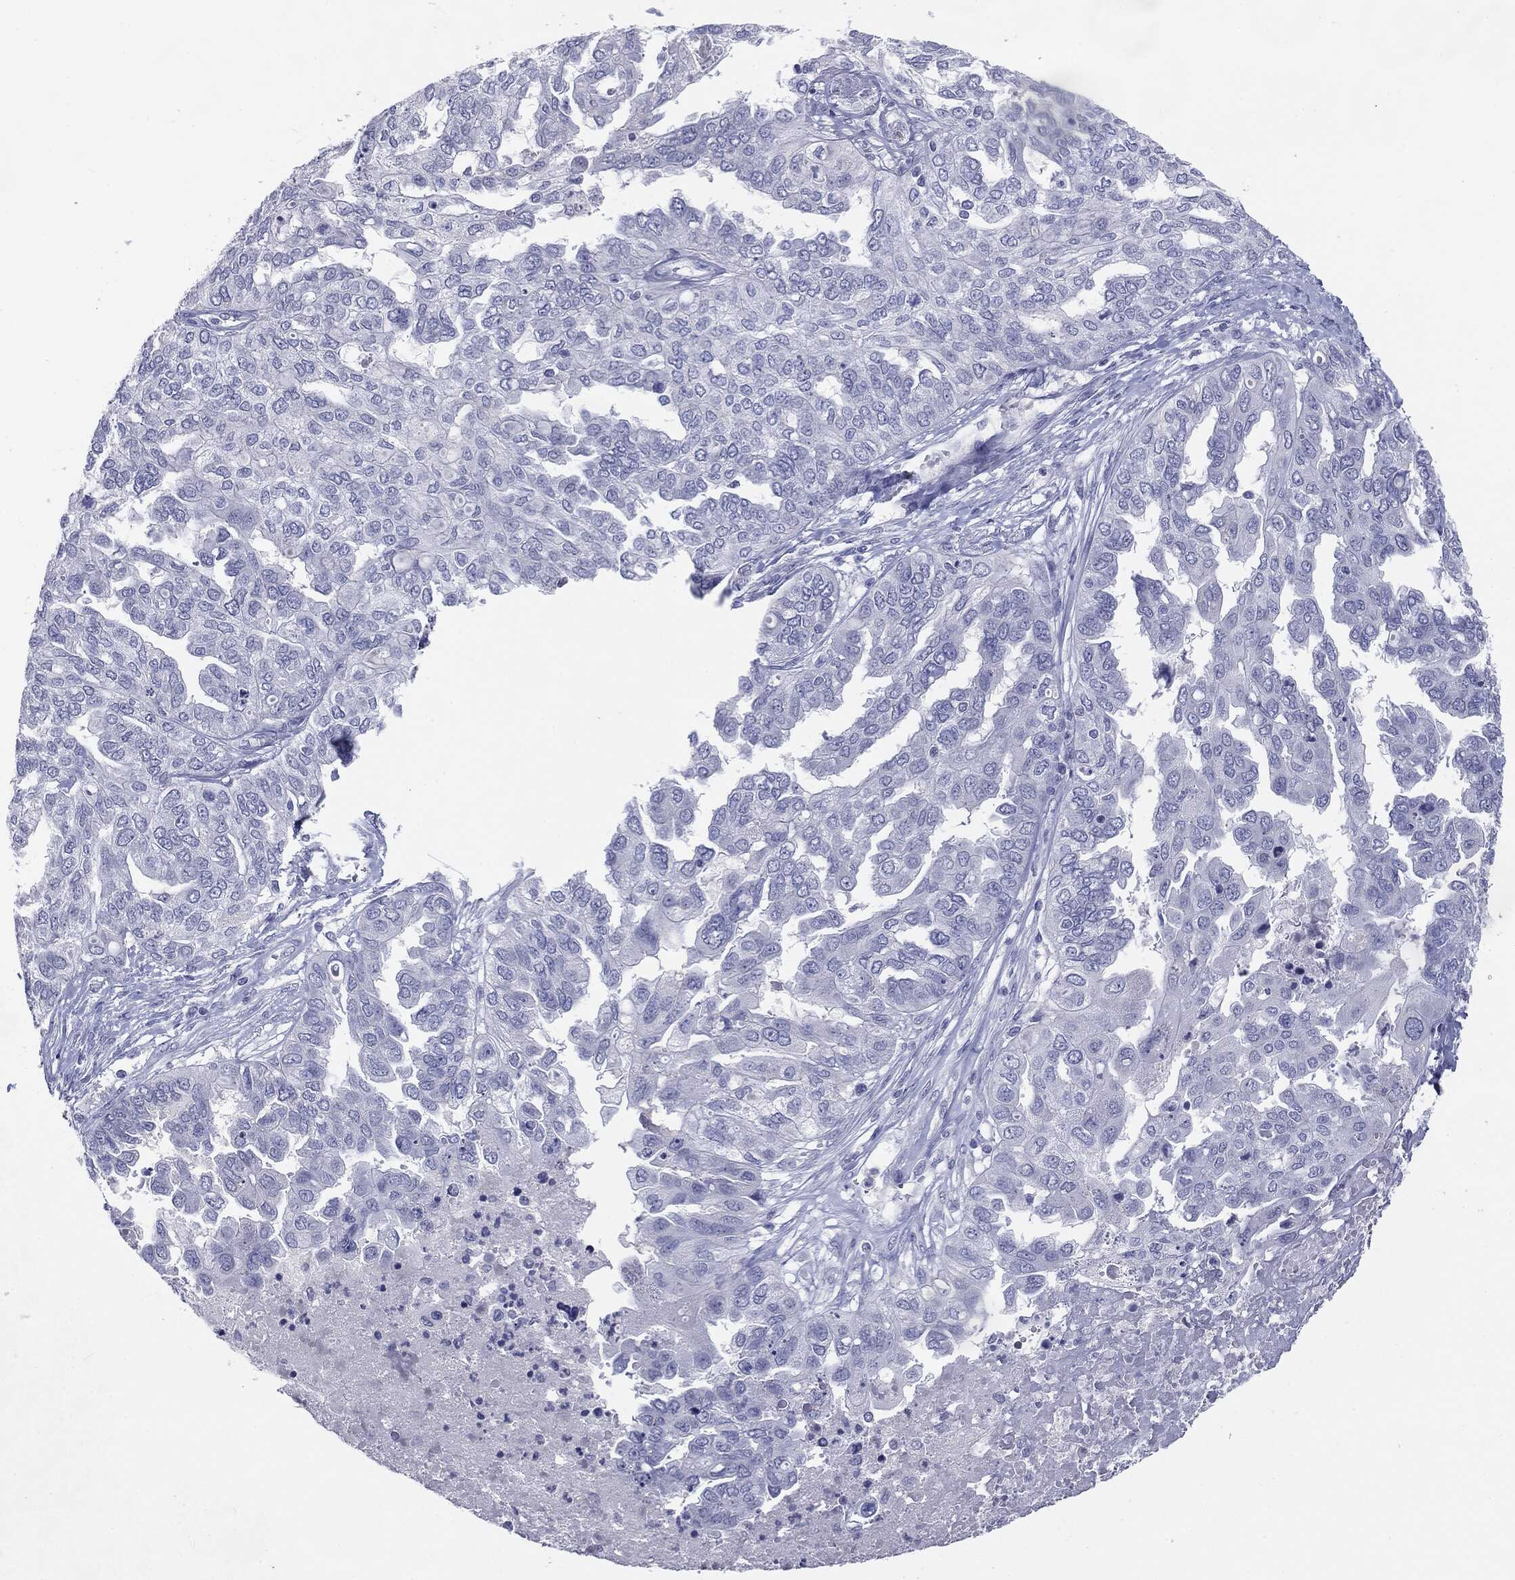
{"staining": {"intensity": "negative", "quantity": "none", "location": "none"}, "tissue": "ovarian cancer", "cell_type": "Tumor cells", "image_type": "cancer", "snomed": [{"axis": "morphology", "description": "Cystadenocarcinoma, serous, NOS"}, {"axis": "topography", "description": "Ovary"}], "caption": "Ovarian cancer (serous cystadenocarcinoma) was stained to show a protein in brown. There is no significant staining in tumor cells.", "gene": "SERPINB4", "patient": {"sex": "female", "age": 53}}